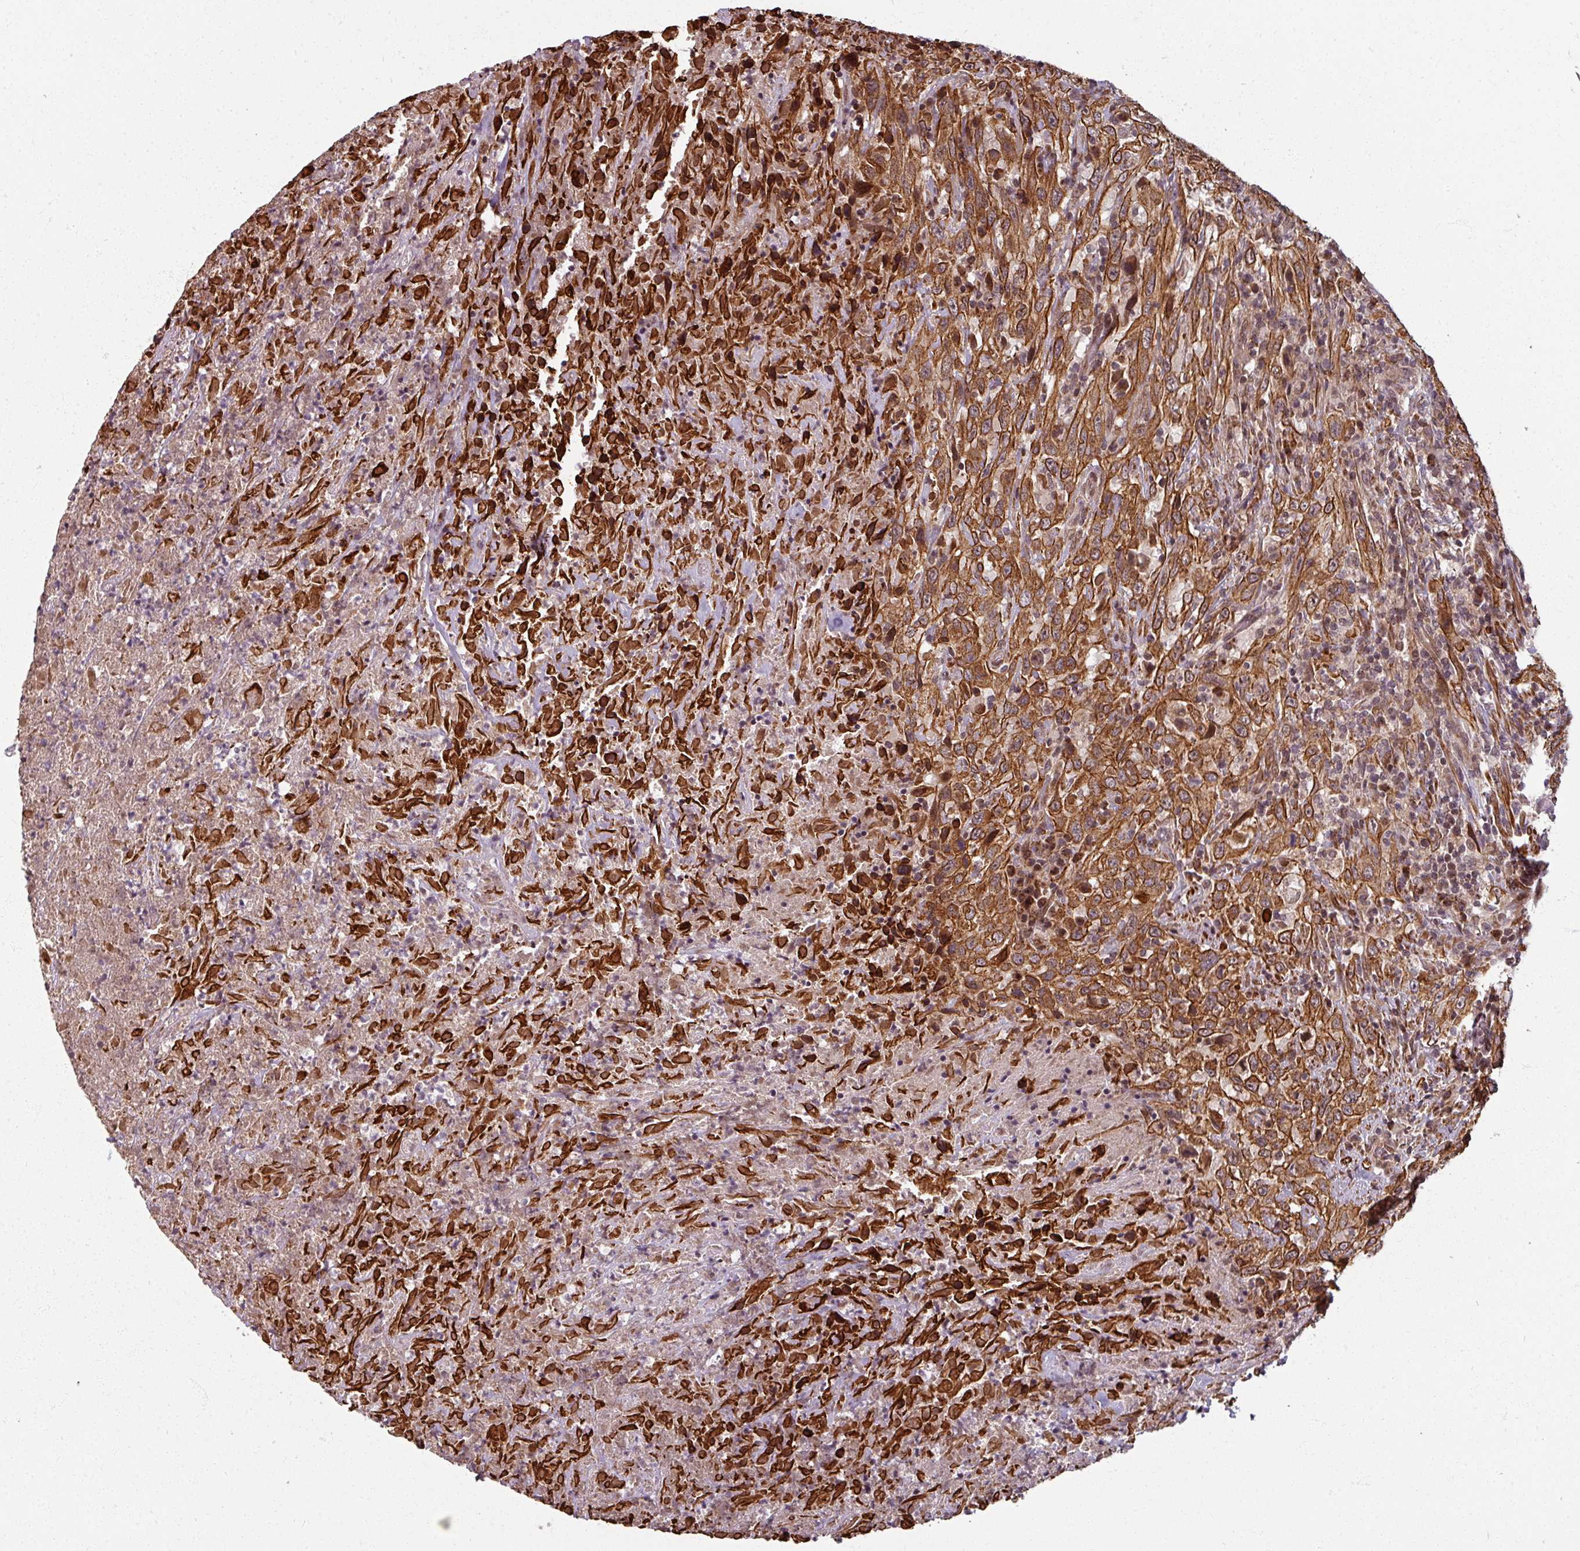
{"staining": {"intensity": "strong", "quantity": ">75%", "location": "cytoplasmic/membranous"}, "tissue": "urothelial cancer", "cell_type": "Tumor cells", "image_type": "cancer", "snomed": [{"axis": "morphology", "description": "Urothelial carcinoma, High grade"}, {"axis": "topography", "description": "Urinary bladder"}], "caption": "Immunohistochemistry (IHC) of human urothelial carcinoma (high-grade) displays high levels of strong cytoplasmic/membranous staining in about >75% of tumor cells.", "gene": "SWI5", "patient": {"sex": "male", "age": 61}}